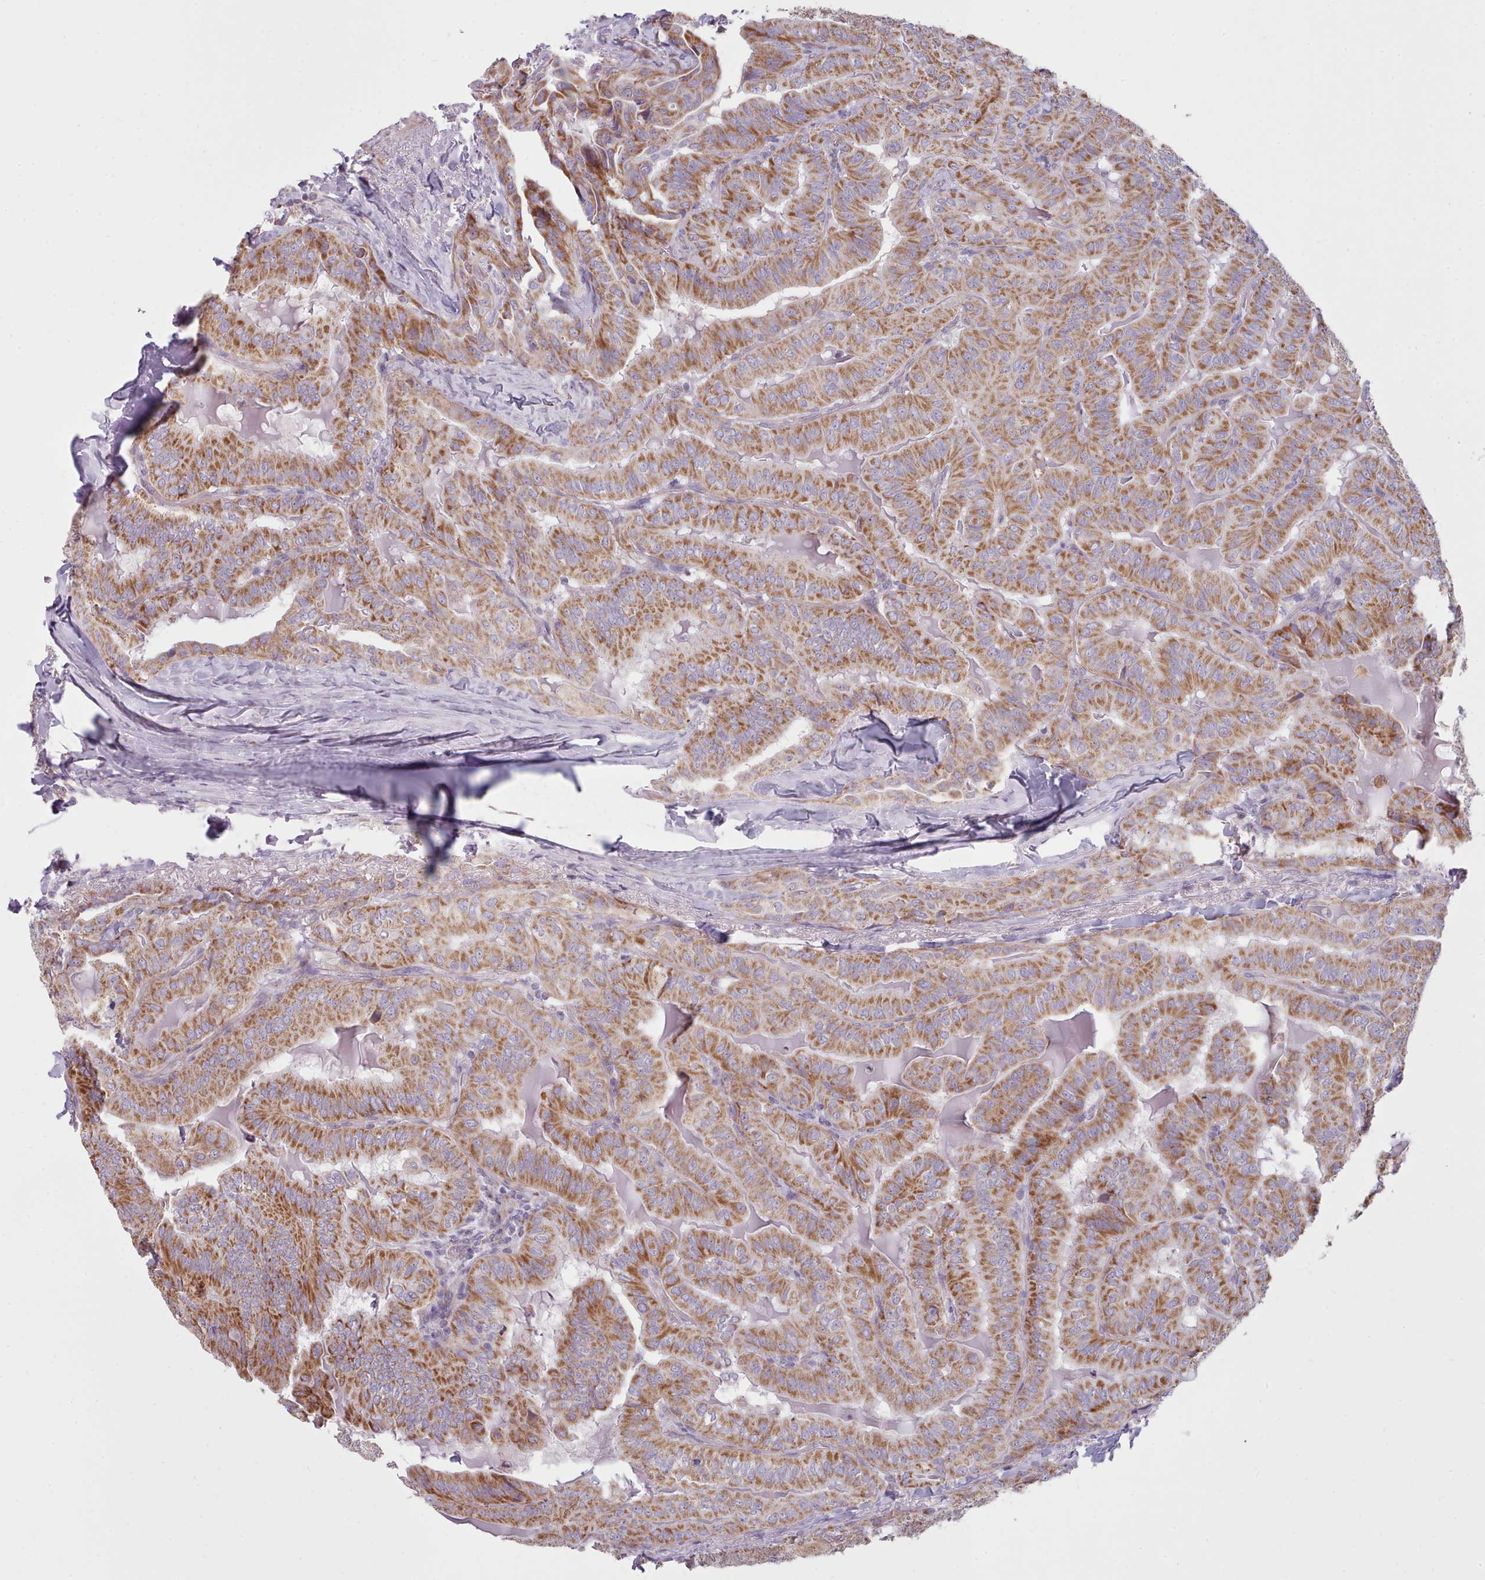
{"staining": {"intensity": "moderate", "quantity": ">75%", "location": "cytoplasmic/membranous"}, "tissue": "thyroid cancer", "cell_type": "Tumor cells", "image_type": "cancer", "snomed": [{"axis": "morphology", "description": "Papillary adenocarcinoma, NOS"}, {"axis": "topography", "description": "Thyroid gland"}], "caption": "A medium amount of moderate cytoplasmic/membranous expression is identified in approximately >75% of tumor cells in papillary adenocarcinoma (thyroid) tissue. (DAB IHC, brown staining for protein, blue staining for nuclei).", "gene": "SLC52A3", "patient": {"sex": "female", "age": 68}}